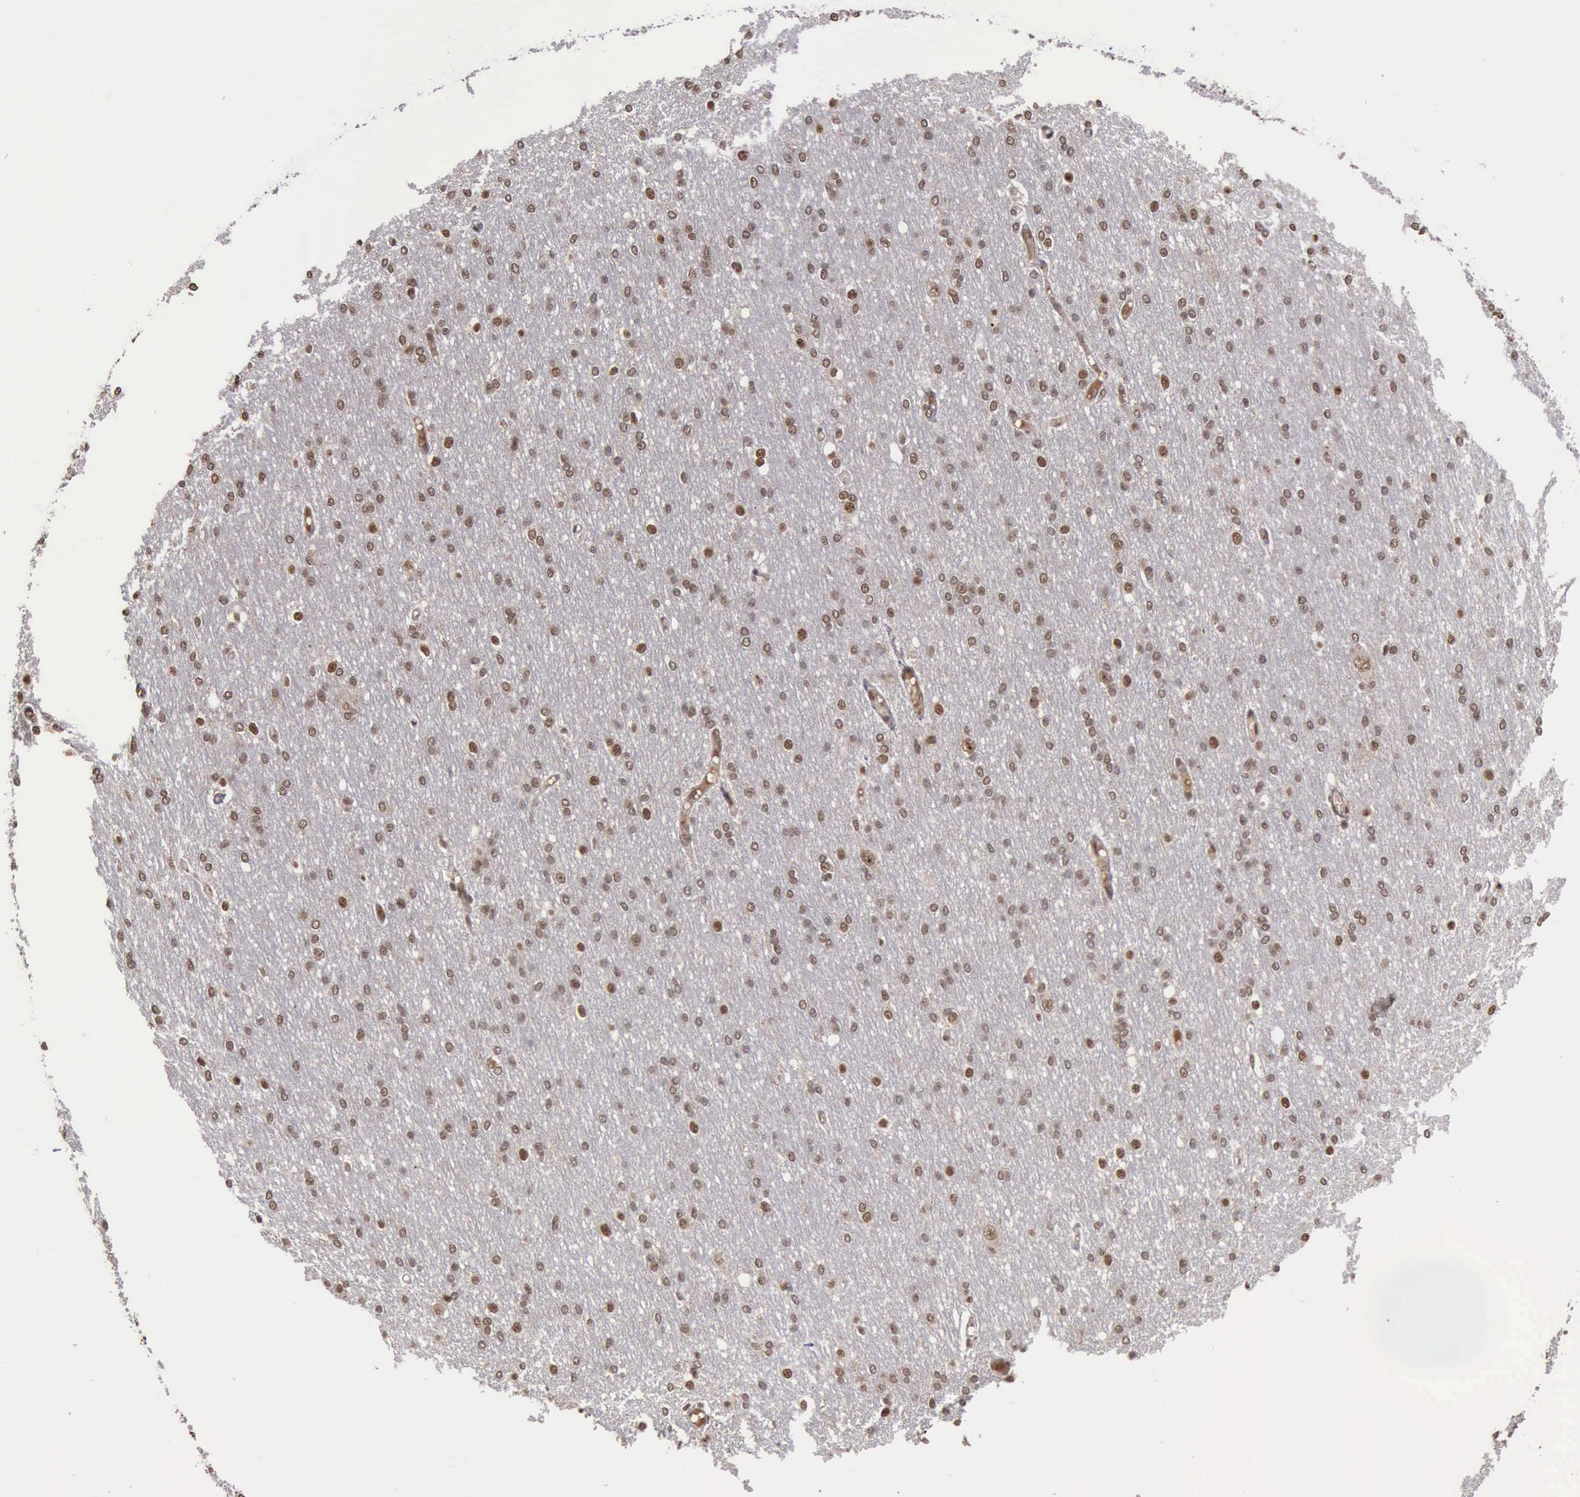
{"staining": {"intensity": "moderate", "quantity": ">75%", "location": "nuclear"}, "tissue": "cerebral cortex", "cell_type": "Endothelial cells", "image_type": "normal", "snomed": [{"axis": "morphology", "description": "Normal tissue, NOS"}, {"axis": "morphology", "description": "Inflammation, NOS"}, {"axis": "topography", "description": "Cerebral cortex"}], "caption": "A medium amount of moderate nuclear staining is seen in approximately >75% of endothelial cells in normal cerebral cortex.", "gene": "TRMT2A", "patient": {"sex": "male", "age": 6}}